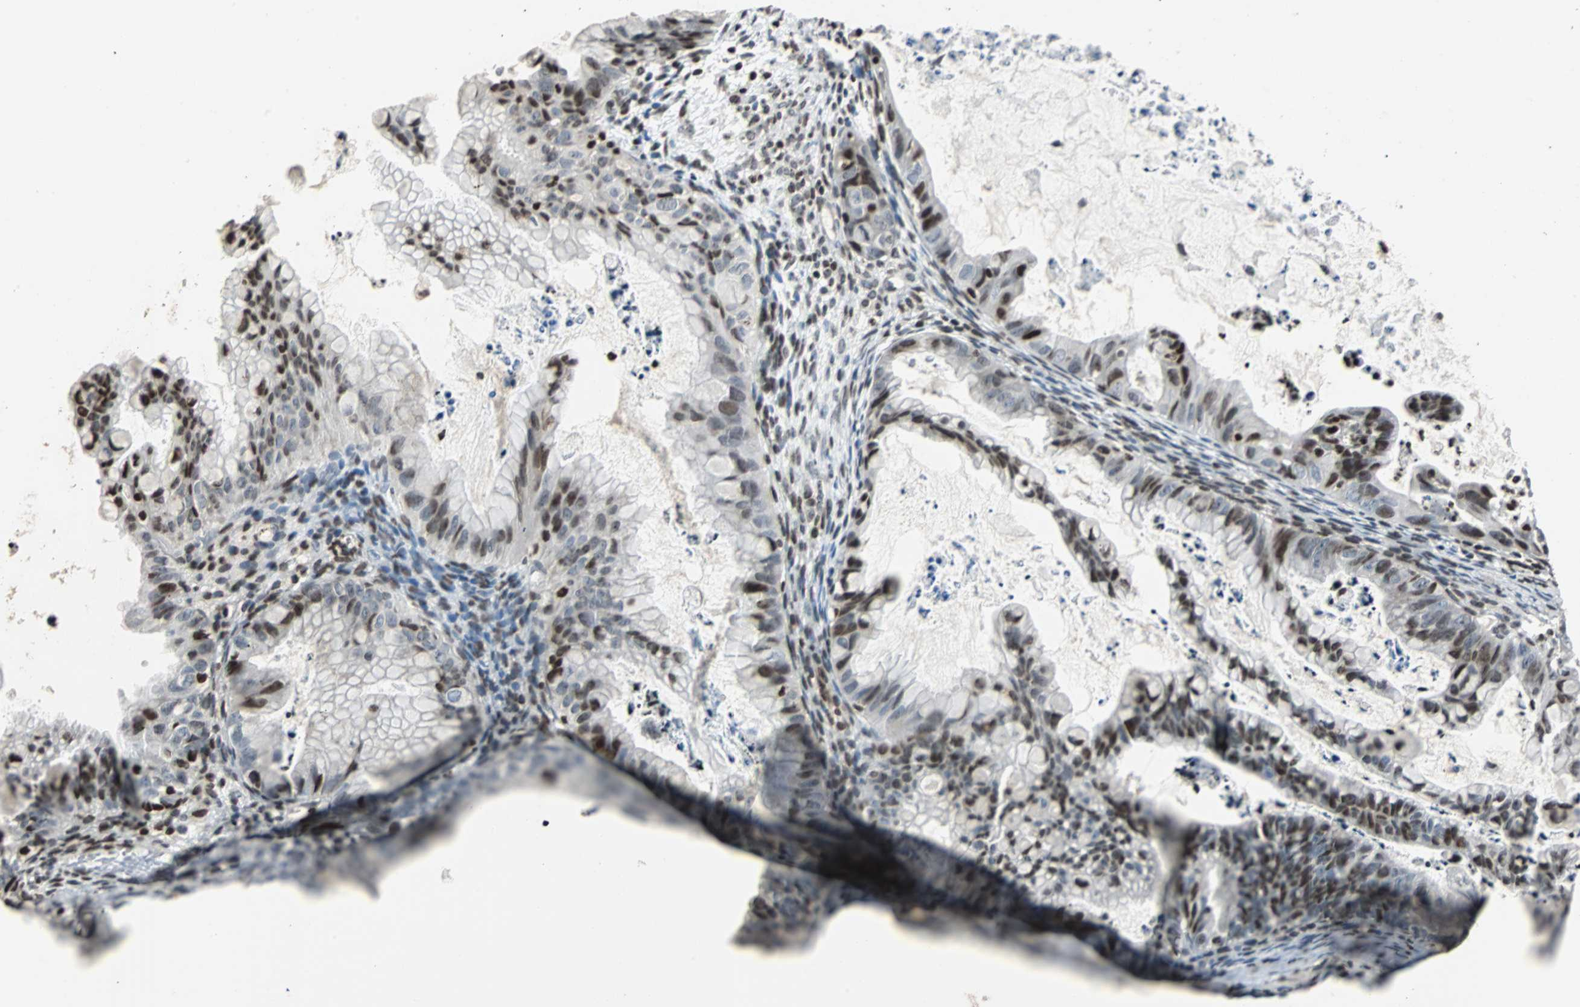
{"staining": {"intensity": "strong", "quantity": ">75%", "location": "nuclear"}, "tissue": "ovarian cancer", "cell_type": "Tumor cells", "image_type": "cancer", "snomed": [{"axis": "morphology", "description": "Cystadenocarcinoma, mucinous, NOS"}, {"axis": "topography", "description": "Ovary"}], "caption": "Immunohistochemical staining of human ovarian cancer (mucinous cystadenocarcinoma) shows high levels of strong nuclear staining in about >75% of tumor cells.", "gene": "PAXIP1", "patient": {"sex": "female", "age": 36}}